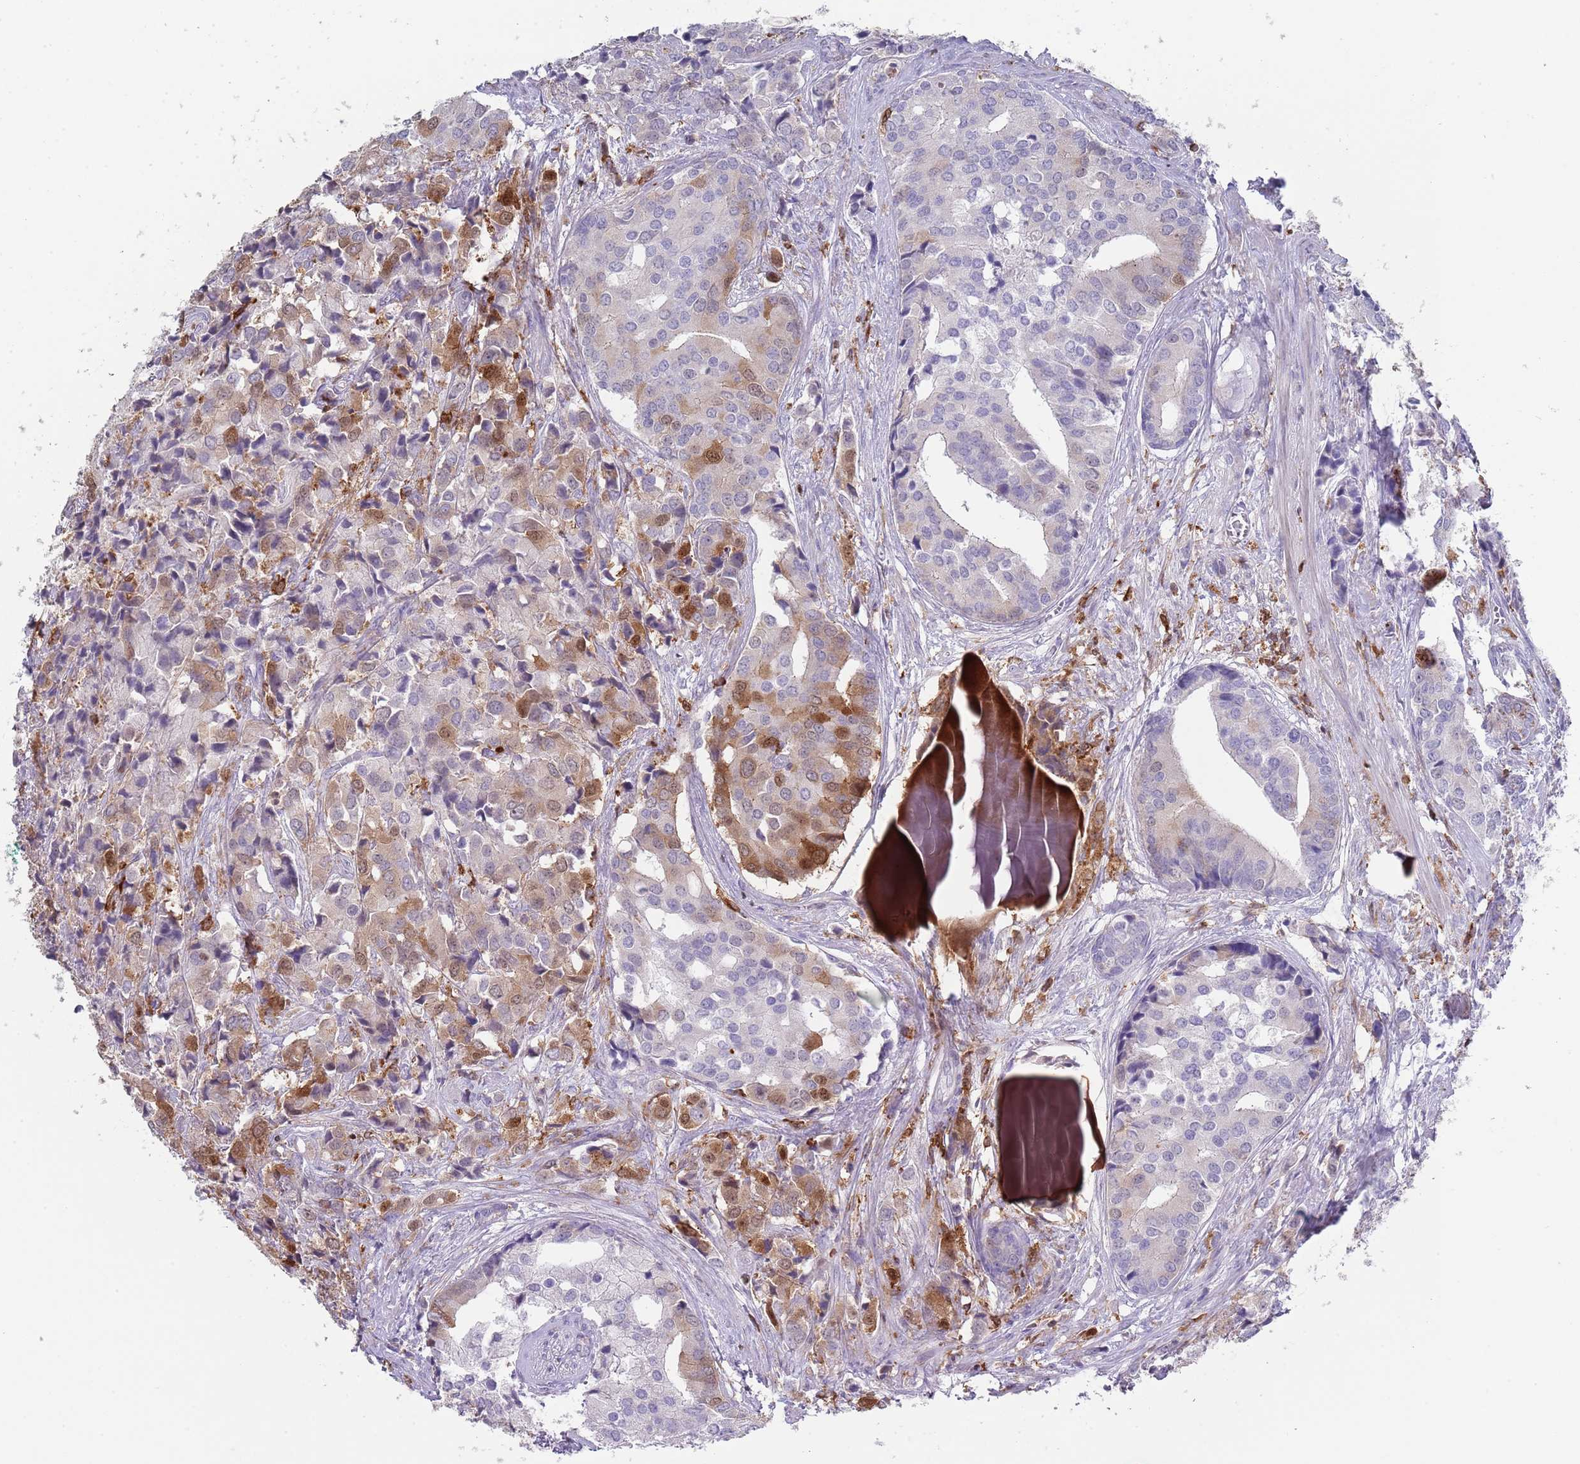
{"staining": {"intensity": "moderate", "quantity": "<25%", "location": "cytoplasmic/membranous"}, "tissue": "prostate cancer", "cell_type": "Tumor cells", "image_type": "cancer", "snomed": [{"axis": "morphology", "description": "Adenocarcinoma, High grade"}, {"axis": "topography", "description": "Prostate"}], "caption": "This photomicrograph reveals immunohistochemistry staining of human adenocarcinoma (high-grade) (prostate), with low moderate cytoplasmic/membranous staining in approximately <25% of tumor cells.", "gene": "LPXN", "patient": {"sex": "male", "age": 62}}